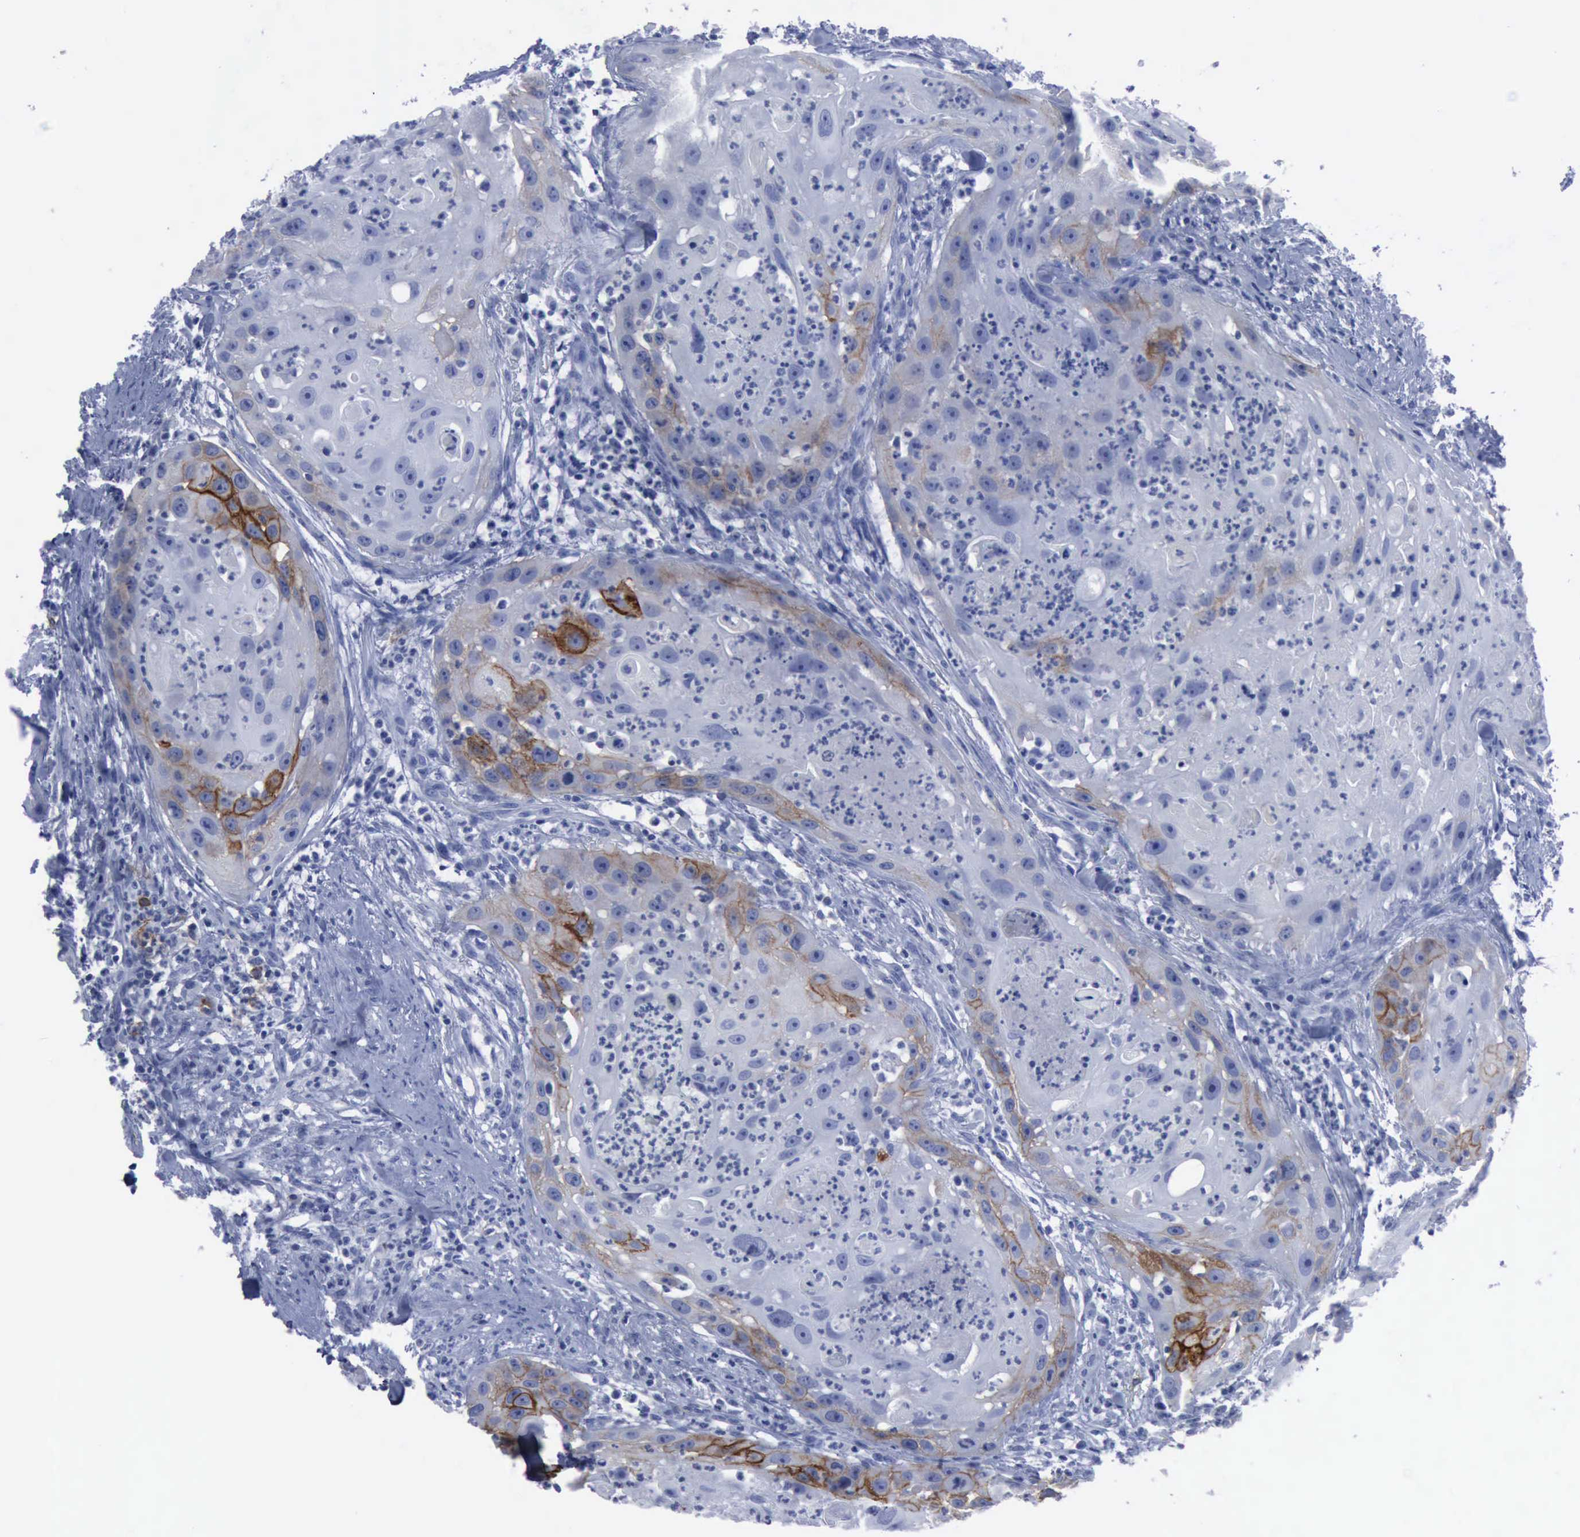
{"staining": {"intensity": "strong", "quantity": "<25%", "location": "cytoplasmic/membranous"}, "tissue": "head and neck cancer", "cell_type": "Tumor cells", "image_type": "cancer", "snomed": [{"axis": "morphology", "description": "Squamous cell carcinoma, NOS"}, {"axis": "topography", "description": "Head-Neck"}], "caption": "Brown immunohistochemical staining in squamous cell carcinoma (head and neck) exhibits strong cytoplasmic/membranous expression in about <25% of tumor cells. The protein is stained brown, and the nuclei are stained in blue (DAB IHC with brightfield microscopy, high magnification).", "gene": "NGFR", "patient": {"sex": "male", "age": 64}}